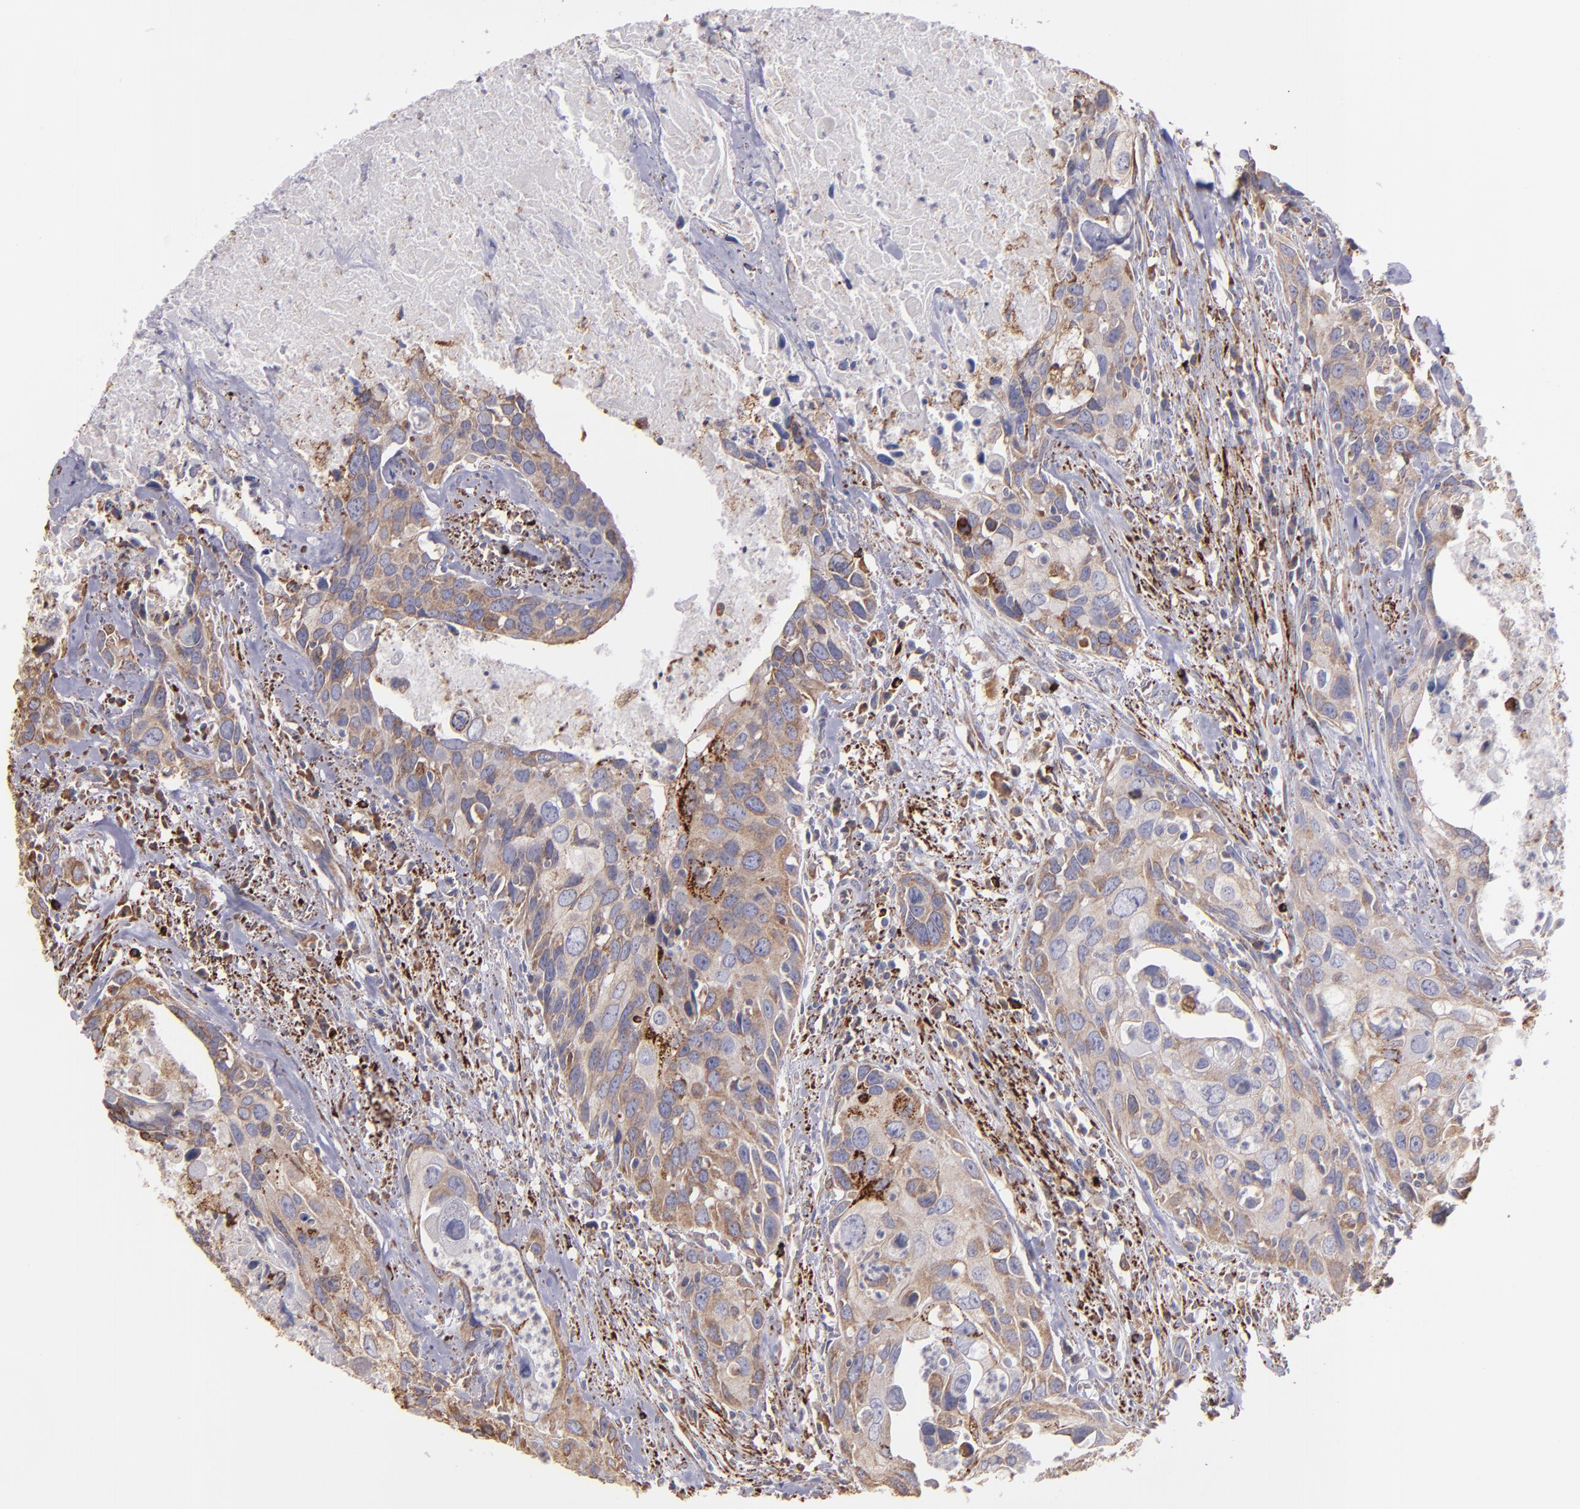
{"staining": {"intensity": "weak", "quantity": ">75%", "location": "cytoplasmic/membranous"}, "tissue": "urothelial cancer", "cell_type": "Tumor cells", "image_type": "cancer", "snomed": [{"axis": "morphology", "description": "Urothelial carcinoma, High grade"}, {"axis": "topography", "description": "Urinary bladder"}], "caption": "Weak cytoplasmic/membranous protein expression is appreciated in about >75% of tumor cells in urothelial cancer.", "gene": "MAOB", "patient": {"sex": "male", "age": 71}}